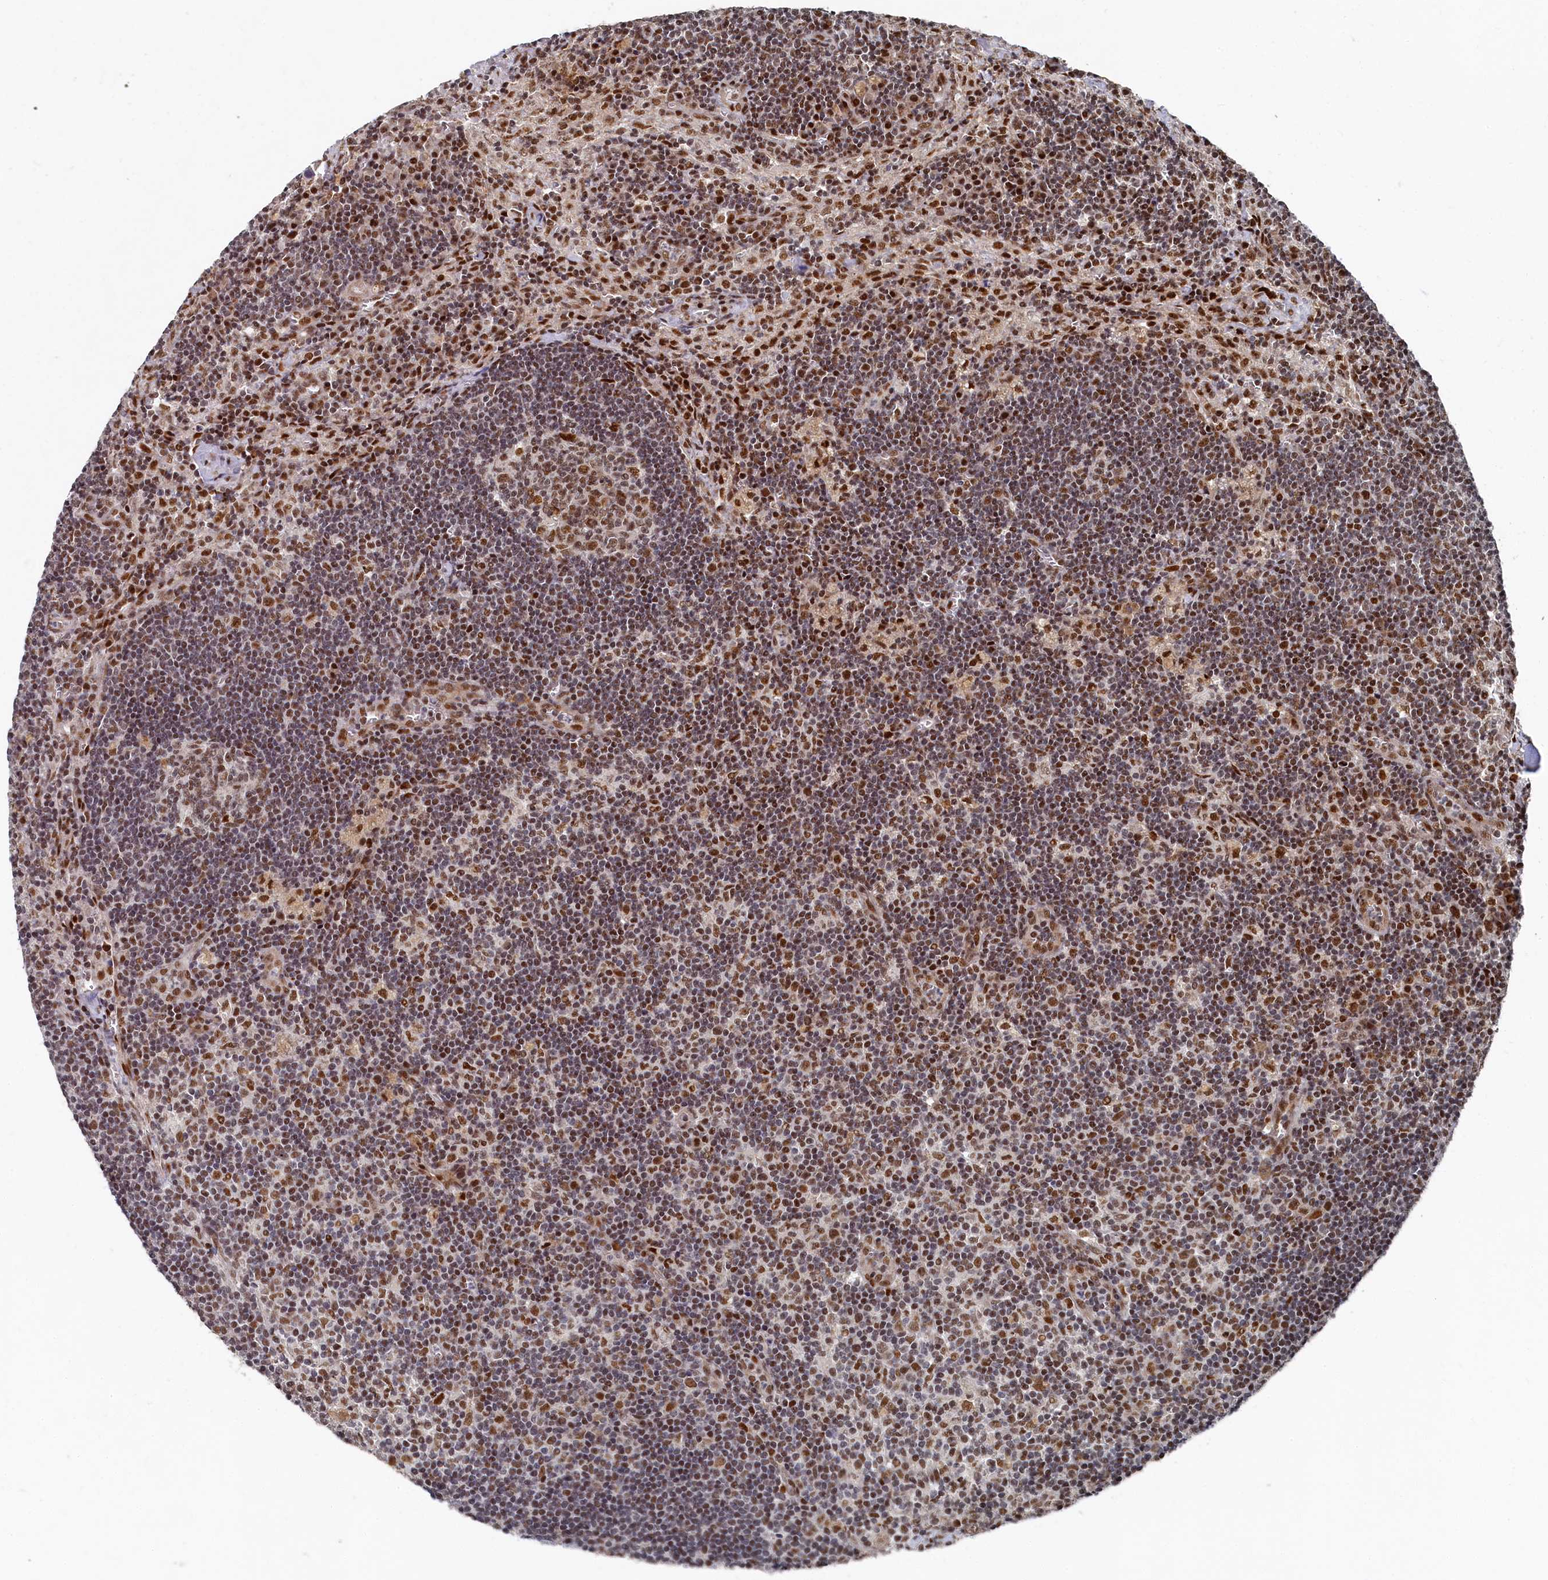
{"staining": {"intensity": "moderate", "quantity": ">75%", "location": "nuclear"}, "tissue": "lymph node", "cell_type": "Germinal center cells", "image_type": "normal", "snomed": [{"axis": "morphology", "description": "Normal tissue, NOS"}, {"axis": "topography", "description": "Lymph node"}], "caption": "Immunohistochemistry image of normal lymph node: lymph node stained using IHC demonstrates medium levels of moderate protein expression localized specifically in the nuclear of germinal center cells, appearing as a nuclear brown color.", "gene": "BUB3", "patient": {"sex": "male", "age": 58}}